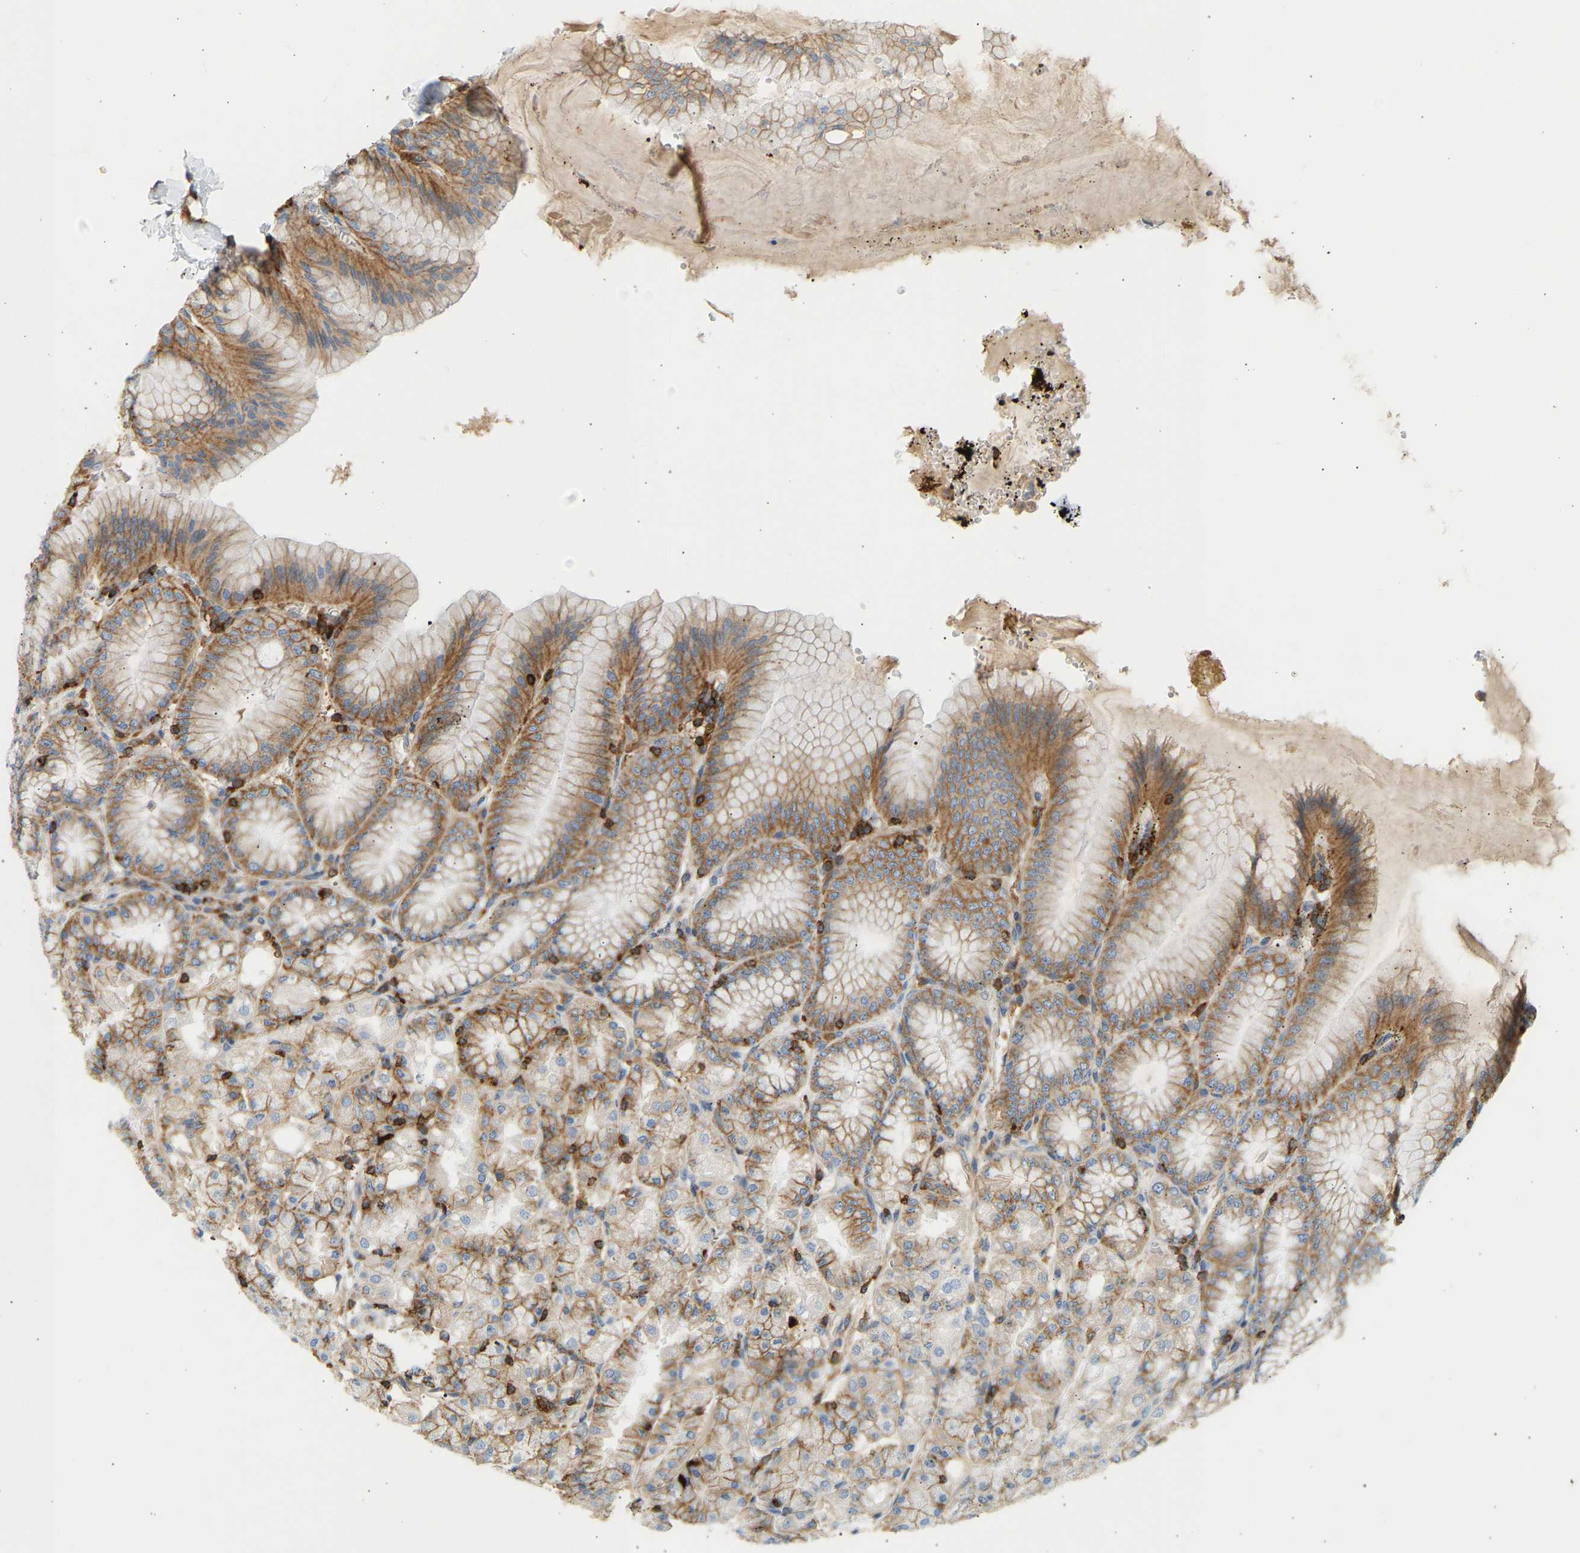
{"staining": {"intensity": "moderate", "quantity": "25%-75%", "location": "cytoplasmic/membranous"}, "tissue": "stomach", "cell_type": "Glandular cells", "image_type": "normal", "snomed": [{"axis": "morphology", "description": "Normal tissue, NOS"}, {"axis": "topography", "description": "Stomach, lower"}], "caption": "Normal stomach reveals moderate cytoplasmic/membranous expression in about 25%-75% of glandular cells.", "gene": "FNBP1", "patient": {"sex": "male", "age": 71}}